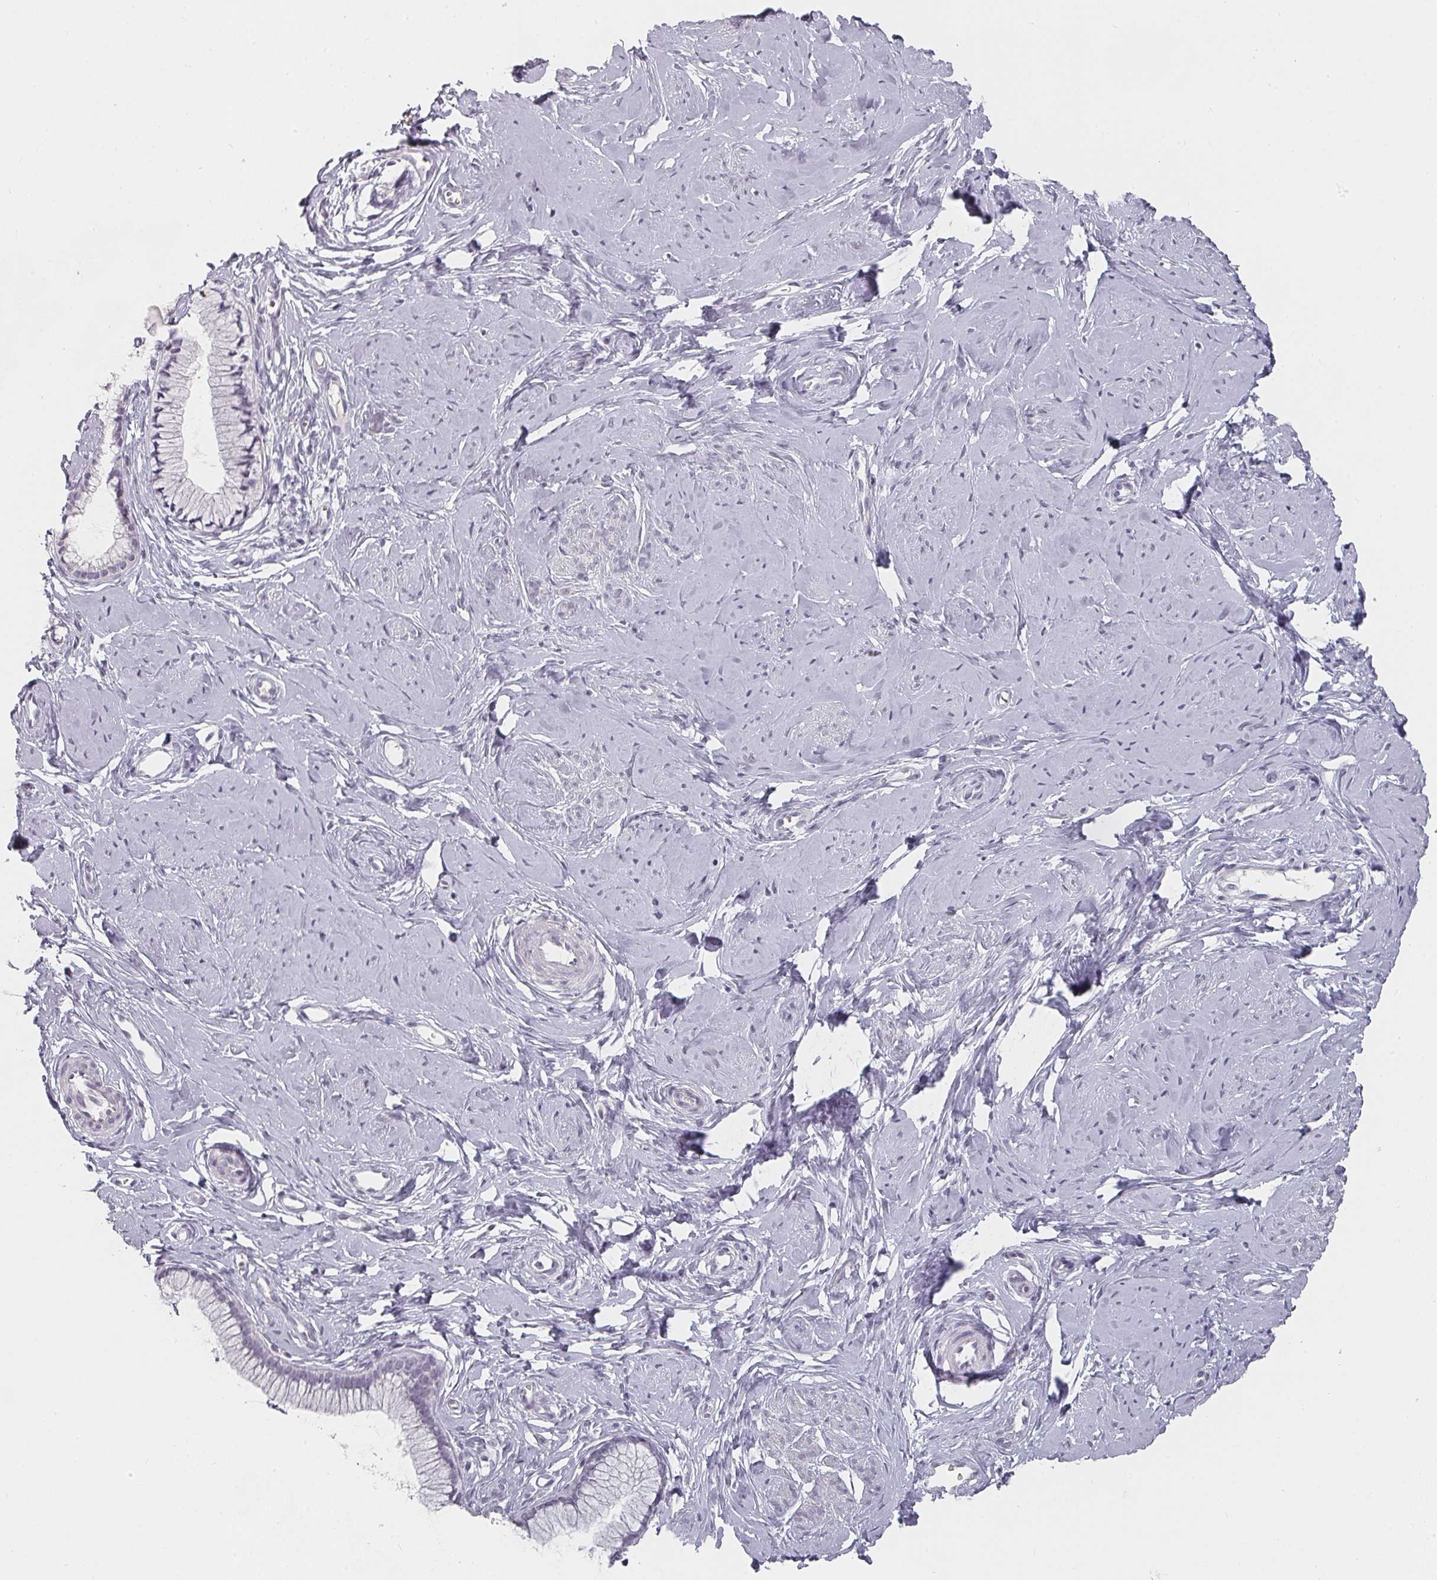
{"staining": {"intensity": "negative", "quantity": "none", "location": "none"}, "tissue": "cervix", "cell_type": "Glandular cells", "image_type": "normal", "snomed": [{"axis": "morphology", "description": "Normal tissue, NOS"}, {"axis": "topography", "description": "Cervix"}], "caption": "A micrograph of cervix stained for a protein demonstrates no brown staining in glandular cells. (Stains: DAB (3,3'-diaminobenzidine) IHC with hematoxylin counter stain, Microscopy: brightfield microscopy at high magnification).", "gene": "SHISA2", "patient": {"sex": "female", "age": 40}}